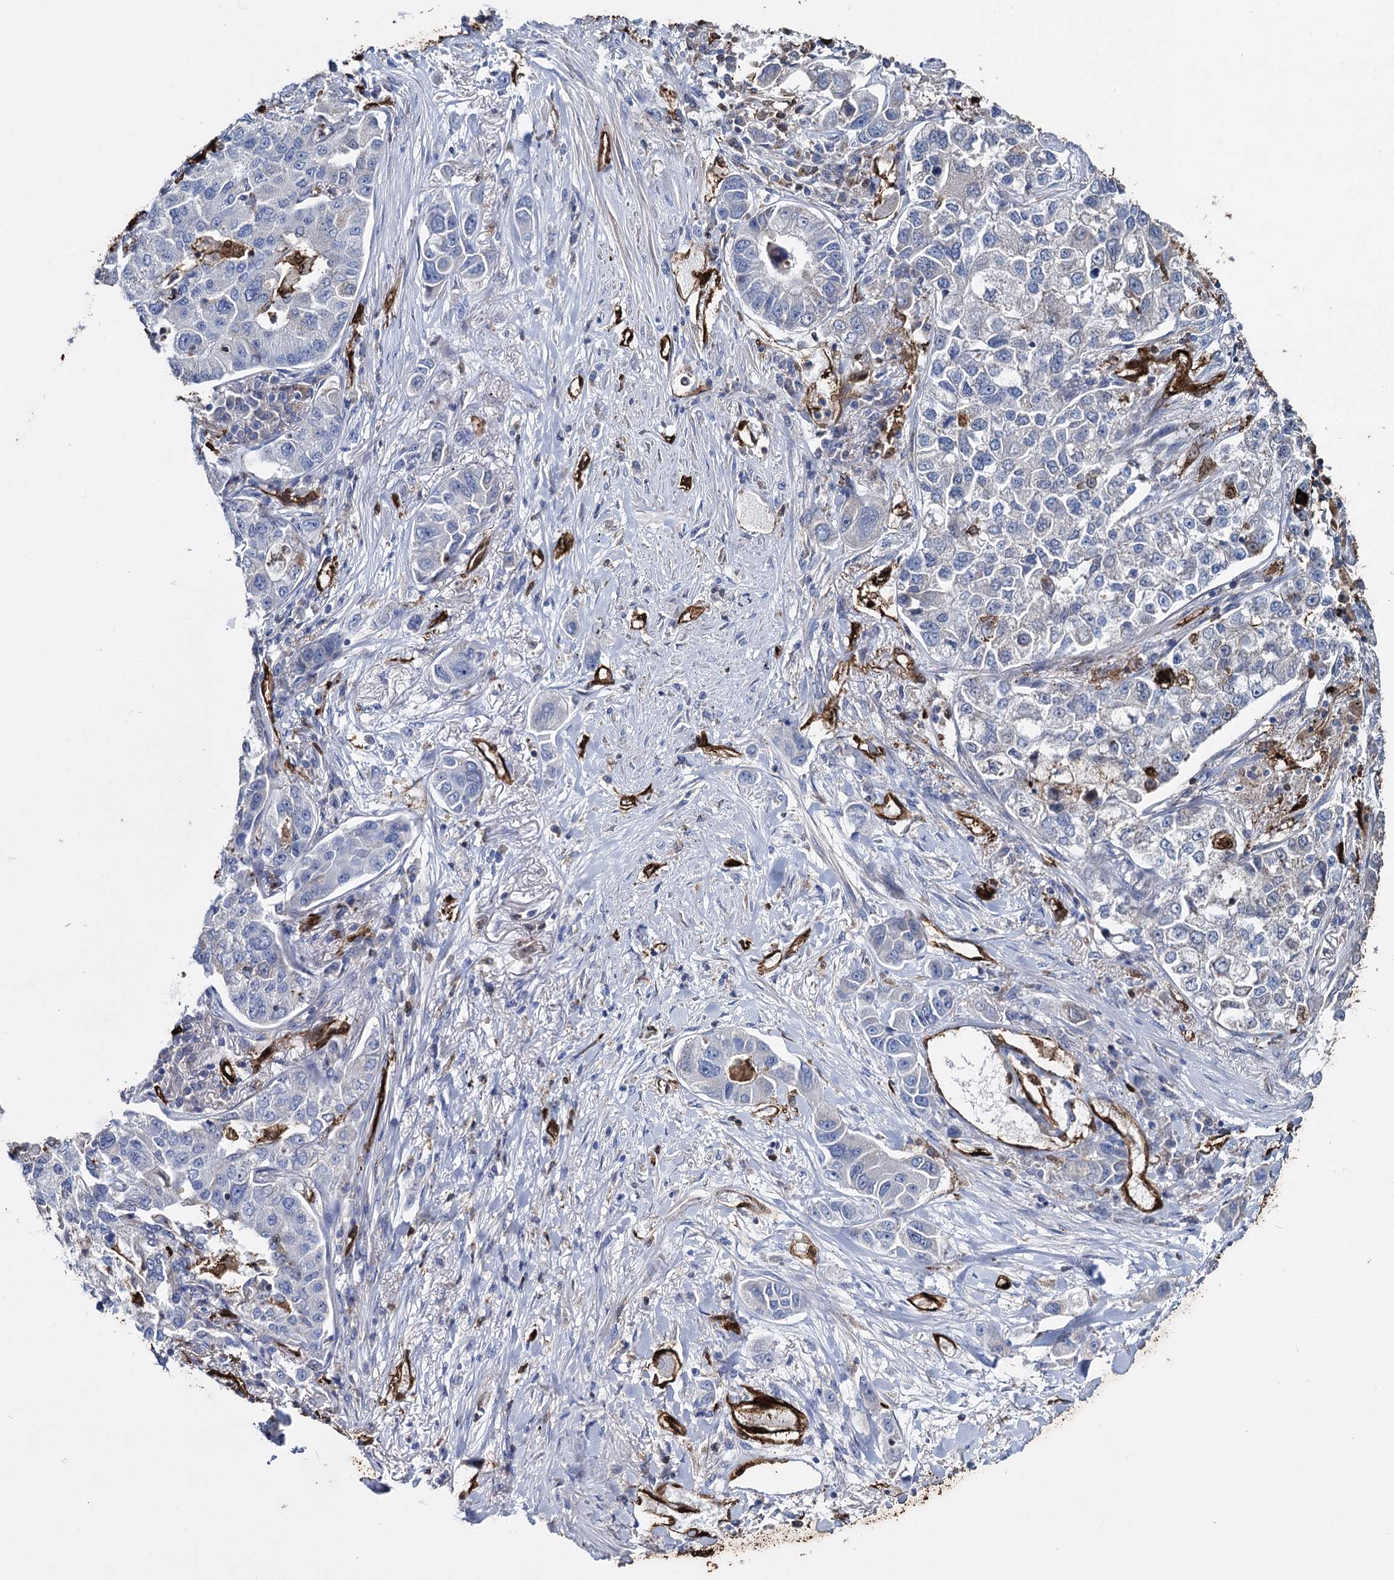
{"staining": {"intensity": "negative", "quantity": "none", "location": "none"}, "tissue": "lung cancer", "cell_type": "Tumor cells", "image_type": "cancer", "snomed": [{"axis": "morphology", "description": "Adenocarcinoma, NOS"}, {"axis": "topography", "description": "Lung"}], "caption": "Tumor cells show no significant positivity in lung cancer (adenocarcinoma). The staining is performed using DAB brown chromogen with nuclei counter-stained in using hematoxylin.", "gene": "FABP5", "patient": {"sex": "male", "age": 49}}